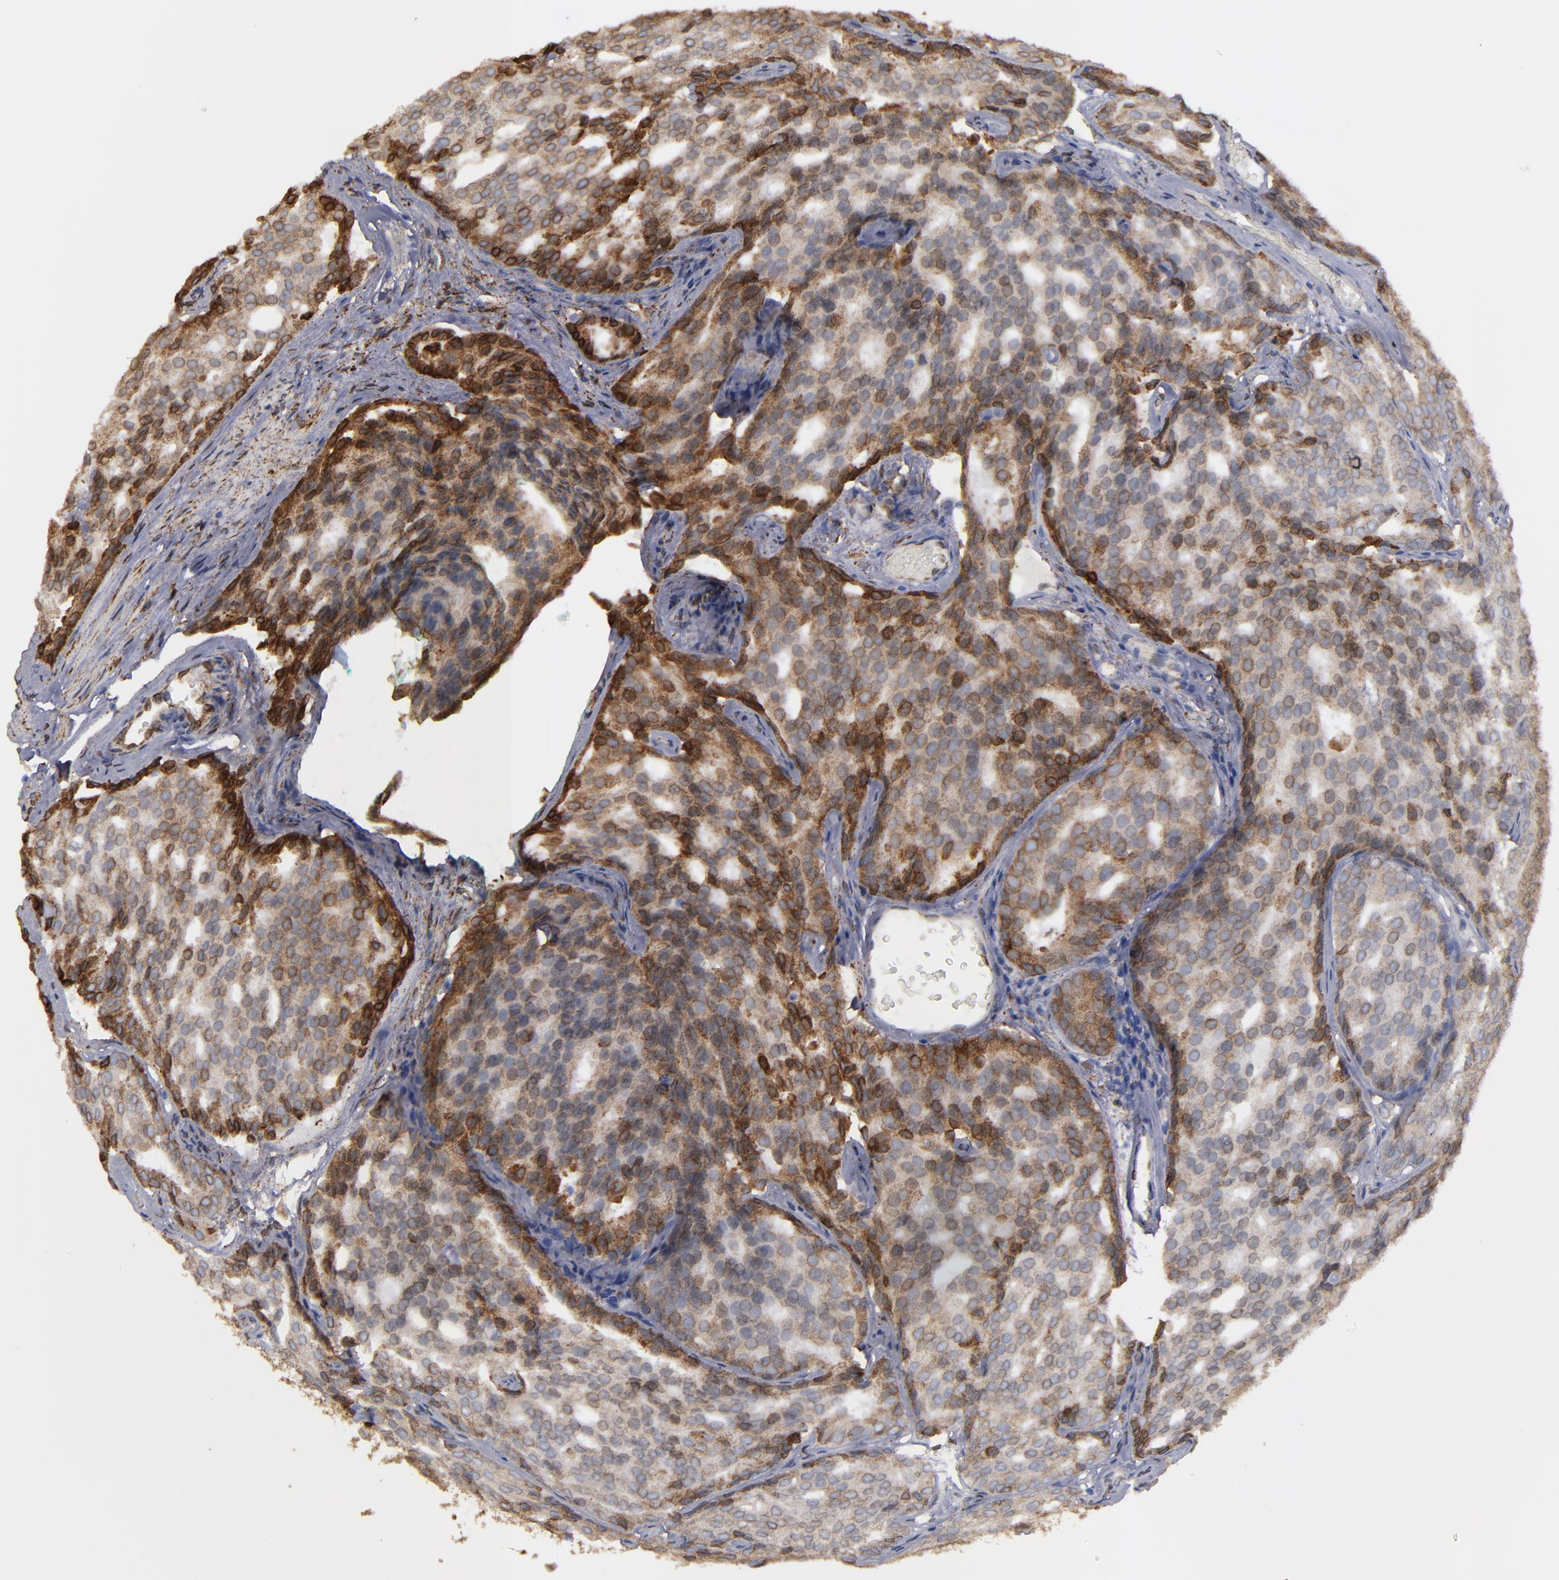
{"staining": {"intensity": "moderate", "quantity": ">75%", "location": "cytoplasmic/membranous"}, "tissue": "prostate cancer", "cell_type": "Tumor cells", "image_type": "cancer", "snomed": [{"axis": "morphology", "description": "Adenocarcinoma, High grade"}, {"axis": "topography", "description": "Prostate"}], "caption": "This micrograph demonstrates IHC staining of prostate high-grade adenocarcinoma, with medium moderate cytoplasmic/membranous staining in about >75% of tumor cells.", "gene": "ERLIN2", "patient": {"sex": "male", "age": 64}}